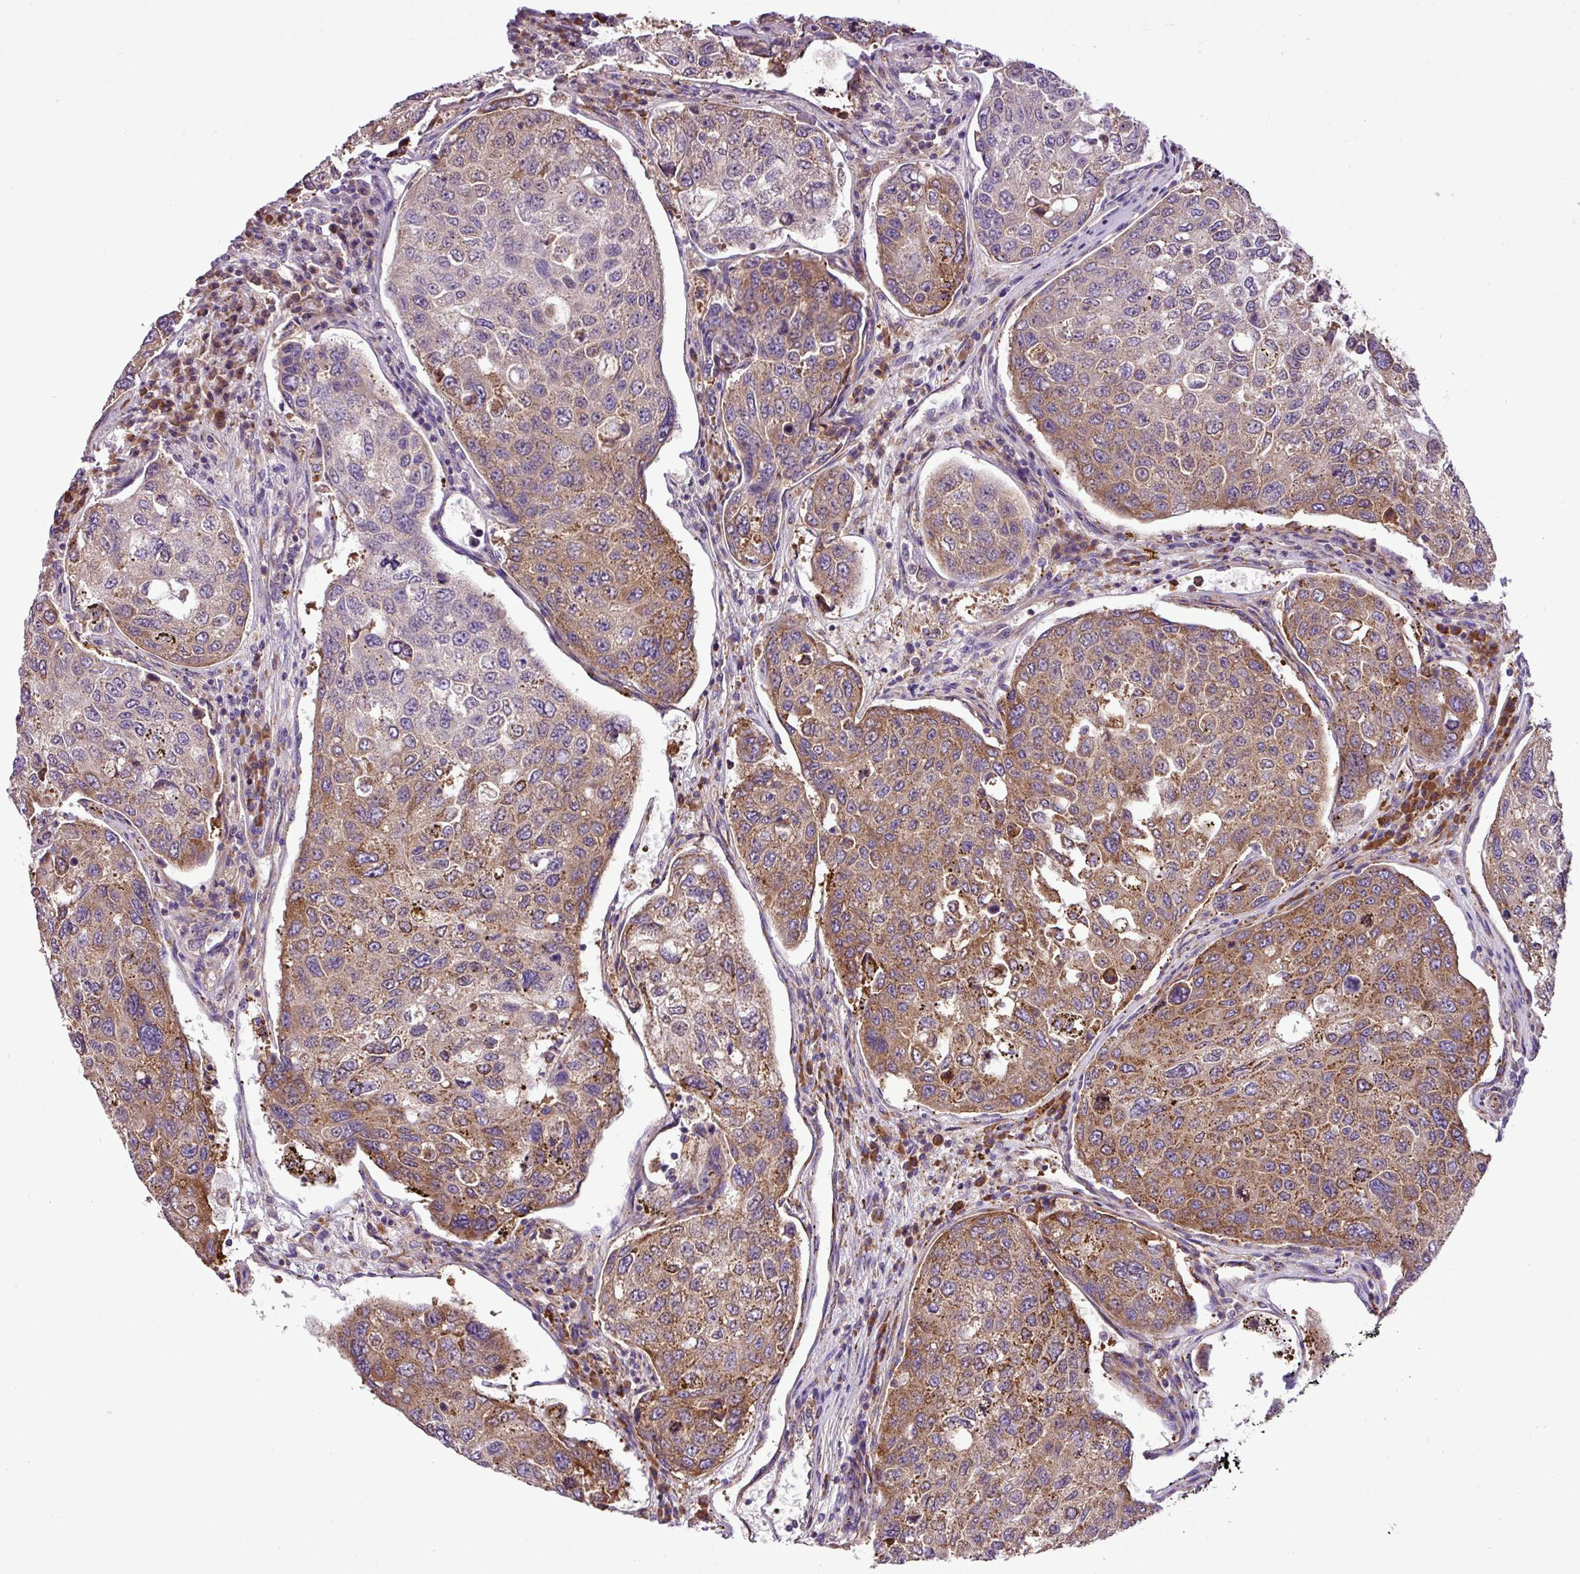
{"staining": {"intensity": "moderate", "quantity": ">75%", "location": "cytoplasmic/membranous"}, "tissue": "urothelial cancer", "cell_type": "Tumor cells", "image_type": "cancer", "snomed": [{"axis": "morphology", "description": "Urothelial carcinoma, High grade"}, {"axis": "topography", "description": "Lymph node"}, {"axis": "topography", "description": "Urinary bladder"}], "caption": "Protein positivity by IHC exhibits moderate cytoplasmic/membranous expression in approximately >75% of tumor cells in urothelial carcinoma (high-grade). The protein is stained brown, and the nuclei are stained in blue (DAB IHC with brightfield microscopy, high magnification).", "gene": "RPL13", "patient": {"sex": "male", "age": 51}}